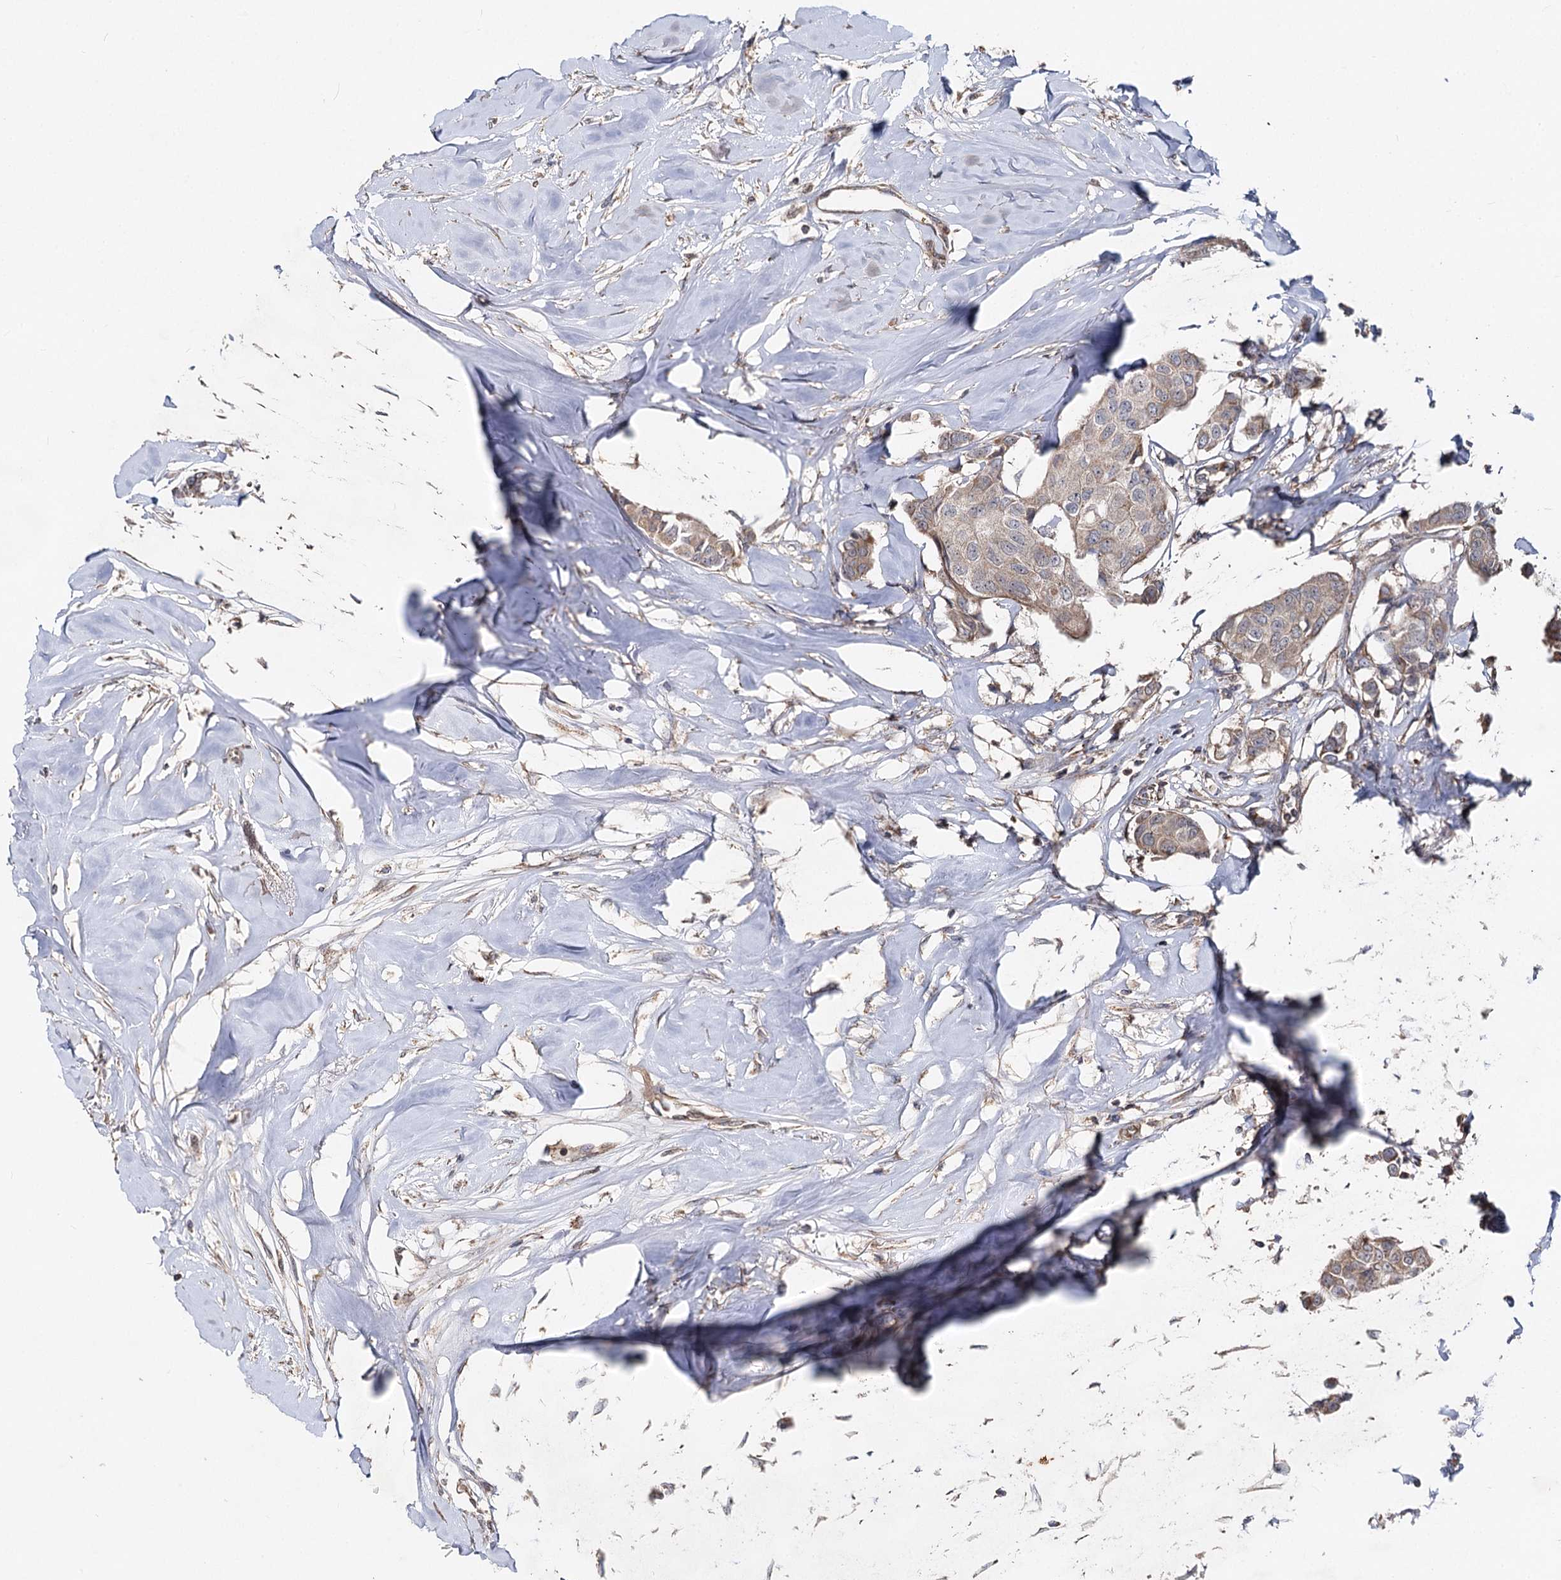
{"staining": {"intensity": "weak", "quantity": "25%-75%", "location": "cytoplasmic/membranous"}, "tissue": "breast cancer", "cell_type": "Tumor cells", "image_type": "cancer", "snomed": [{"axis": "morphology", "description": "Duct carcinoma"}, {"axis": "topography", "description": "Breast"}], "caption": "An image of breast cancer stained for a protein displays weak cytoplasmic/membranous brown staining in tumor cells.", "gene": "MINDY3", "patient": {"sex": "female", "age": 80}}